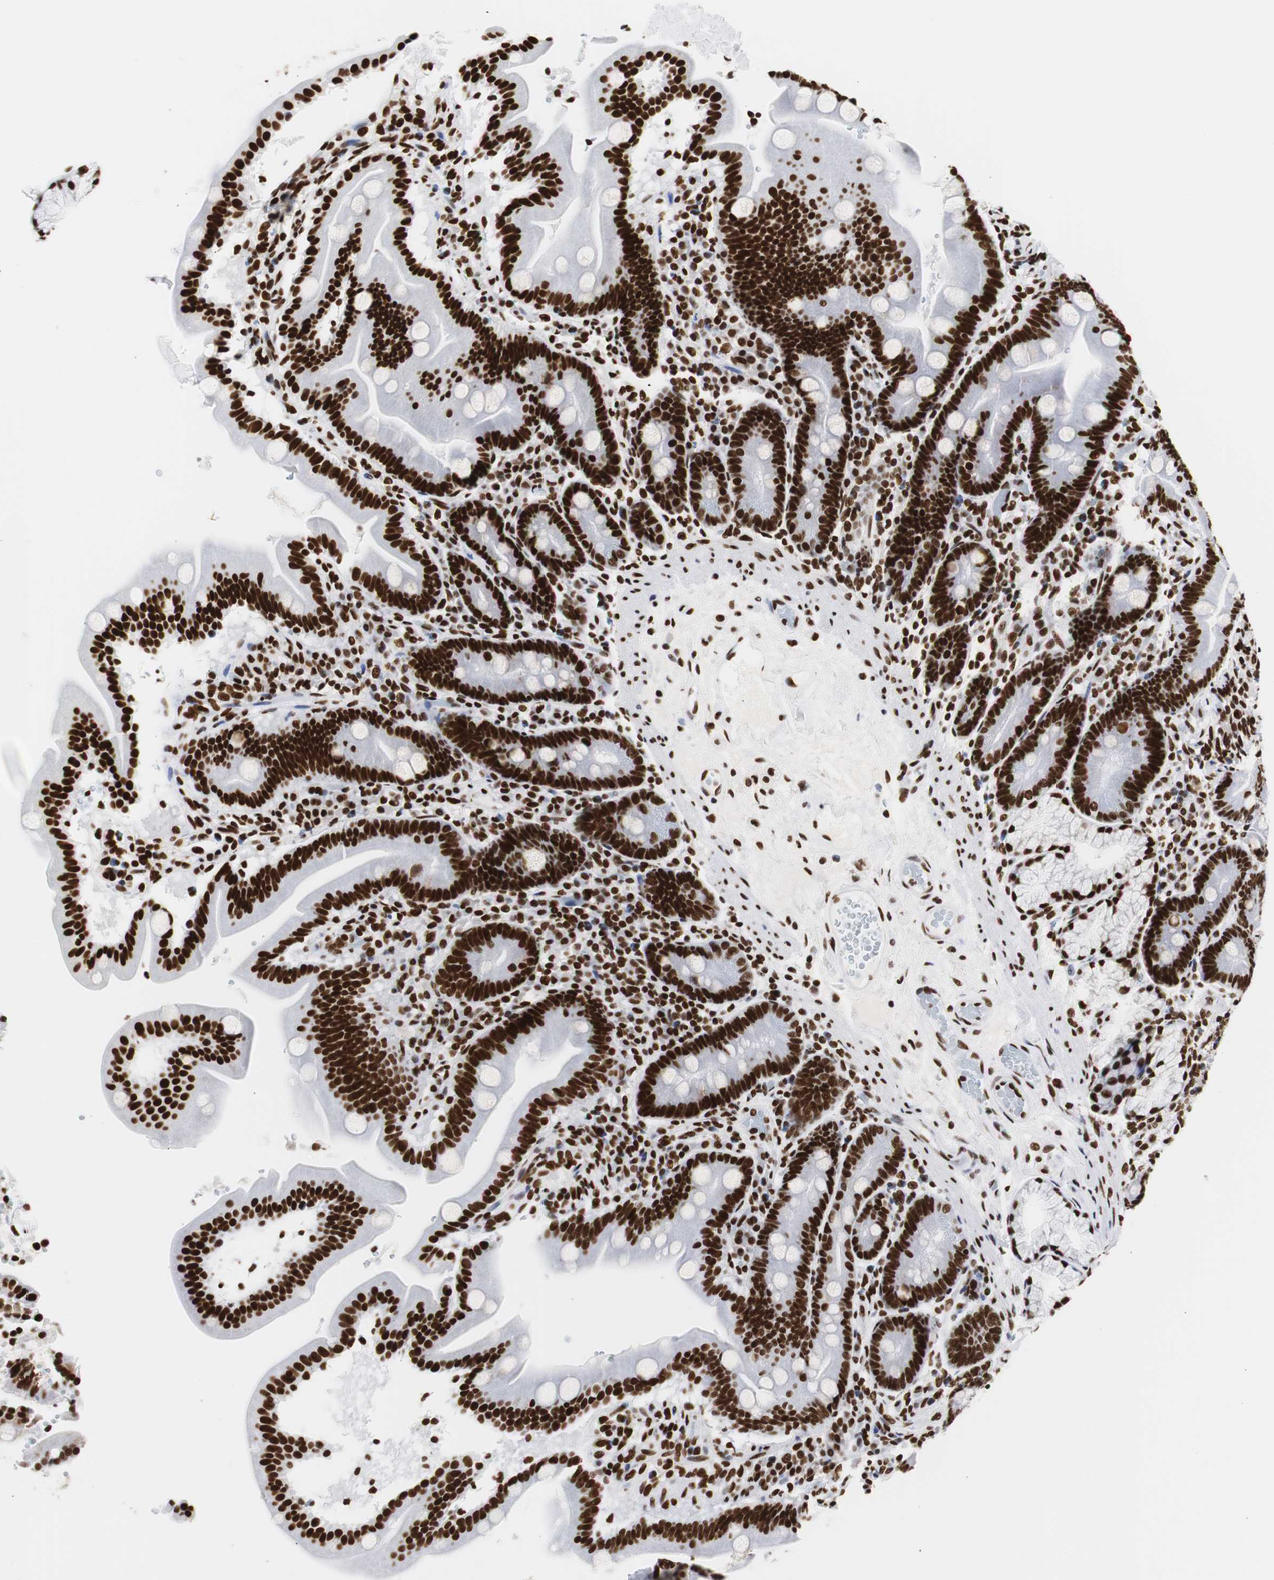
{"staining": {"intensity": "strong", "quantity": ">75%", "location": "nuclear"}, "tissue": "duodenum", "cell_type": "Glandular cells", "image_type": "normal", "snomed": [{"axis": "morphology", "description": "Normal tissue, NOS"}, {"axis": "topography", "description": "Duodenum"}], "caption": "Duodenum stained for a protein (brown) reveals strong nuclear positive positivity in approximately >75% of glandular cells.", "gene": "HNRNPH2", "patient": {"sex": "male", "age": 54}}